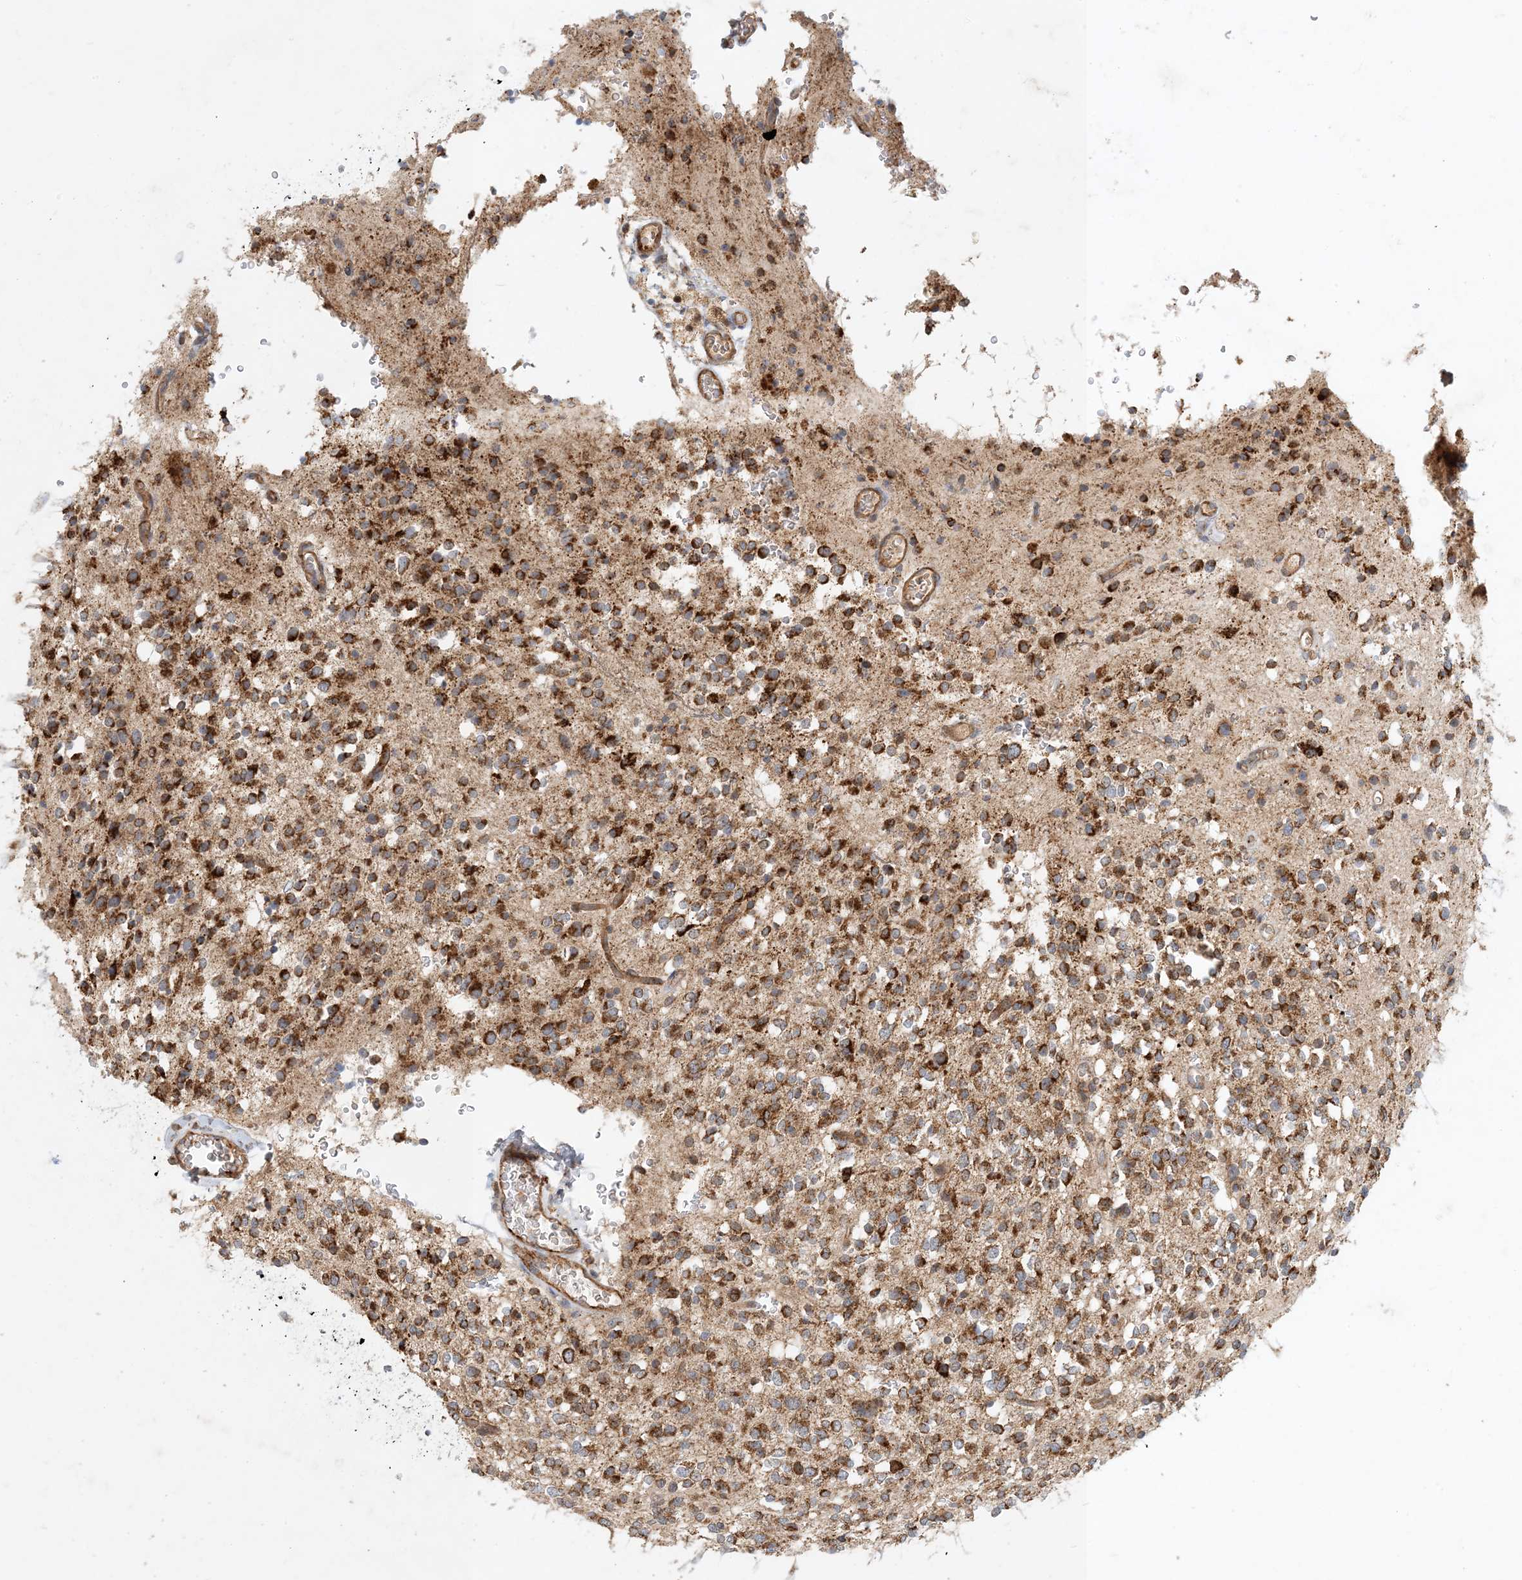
{"staining": {"intensity": "strong", "quantity": ">75%", "location": "cytoplasmic/membranous"}, "tissue": "glioma", "cell_type": "Tumor cells", "image_type": "cancer", "snomed": [{"axis": "morphology", "description": "Glioma, malignant, High grade"}, {"axis": "topography", "description": "Brain"}], "caption": "Protein expression analysis of human high-grade glioma (malignant) reveals strong cytoplasmic/membranous positivity in approximately >75% of tumor cells.", "gene": "ZBTB3", "patient": {"sex": "male", "age": 34}}